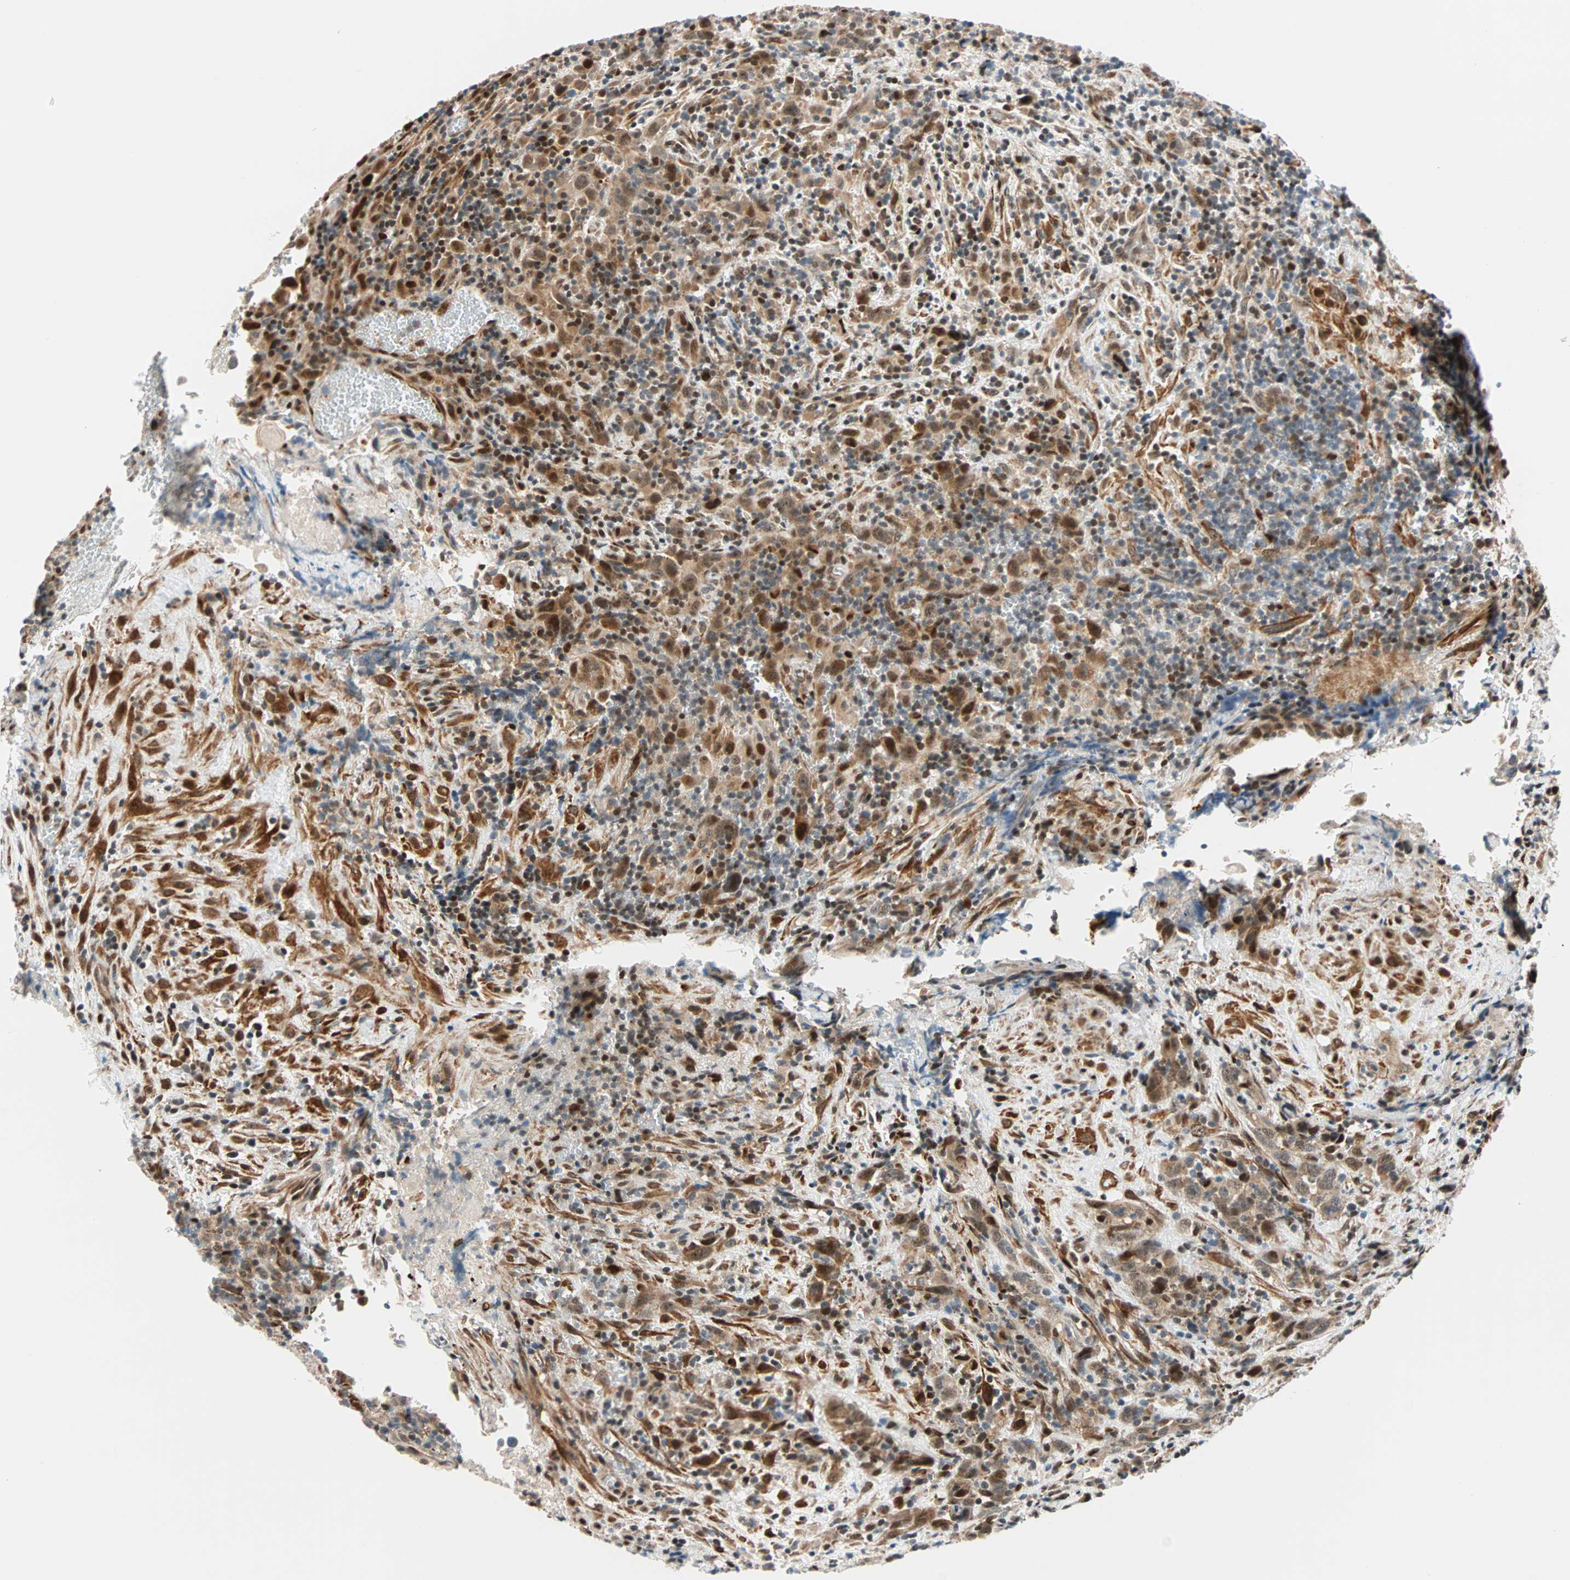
{"staining": {"intensity": "moderate", "quantity": ">75%", "location": "cytoplasmic/membranous,nuclear"}, "tissue": "urothelial cancer", "cell_type": "Tumor cells", "image_type": "cancer", "snomed": [{"axis": "morphology", "description": "Urothelial carcinoma, High grade"}, {"axis": "topography", "description": "Urinary bladder"}], "caption": "High-grade urothelial carcinoma stained with IHC reveals moderate cytoplasmic/membranous and nuclear positivity in about >75% of tumor cells.", "gene": "HECW1", "patient": {"sex": "male", "age": 61}}